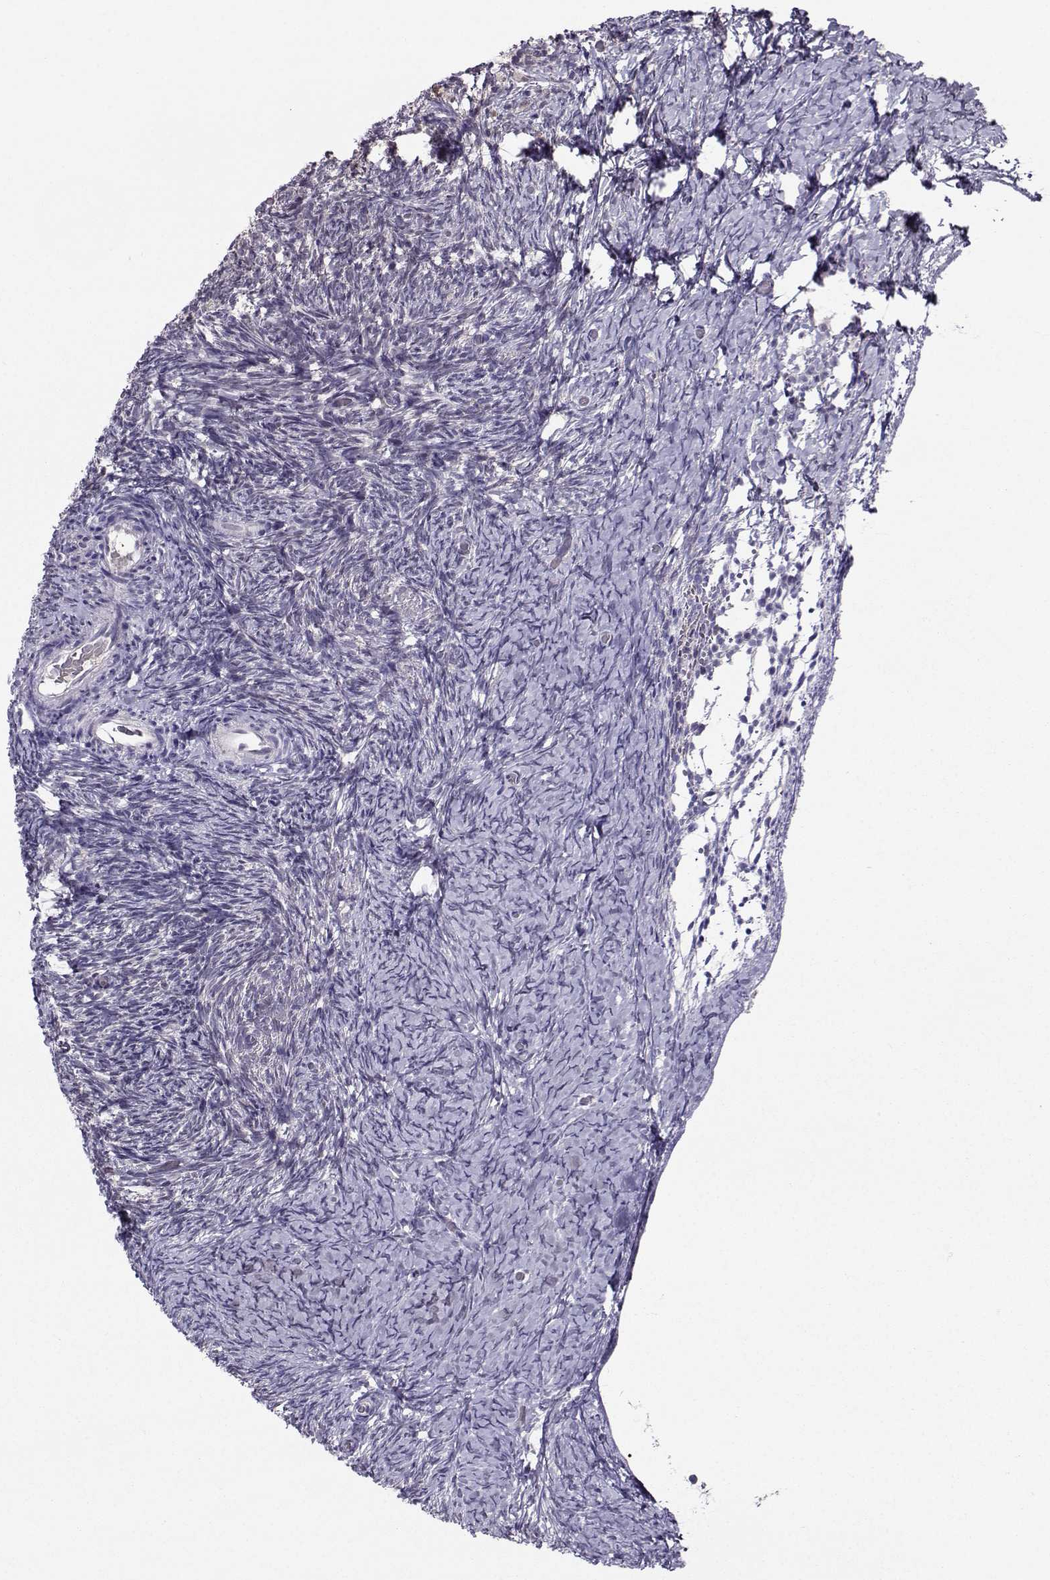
{"staining": {"intensity": "moderate", "quantity": ">75%", "location": "cytoplasmic/membranous"}, "tissue": "ovary", "cell_type": "Follicle cells", "image_type": "normal", "snomed": [{"axis": "morphology", "description": "Normal tissue, NOS"}, {"axis": "topography", "description": "Ovary"}], "caption": "An image of ovary stained for a protein demonstrates moderate cytoplasmic/membranous brown staining in follicle cells. (DAB (3,3'-diaminobenzidine) = brown stain, brightfield microscopy at high magnification).", "gene": "PGK1", "patient": {"sex": "female", "age": 39}}